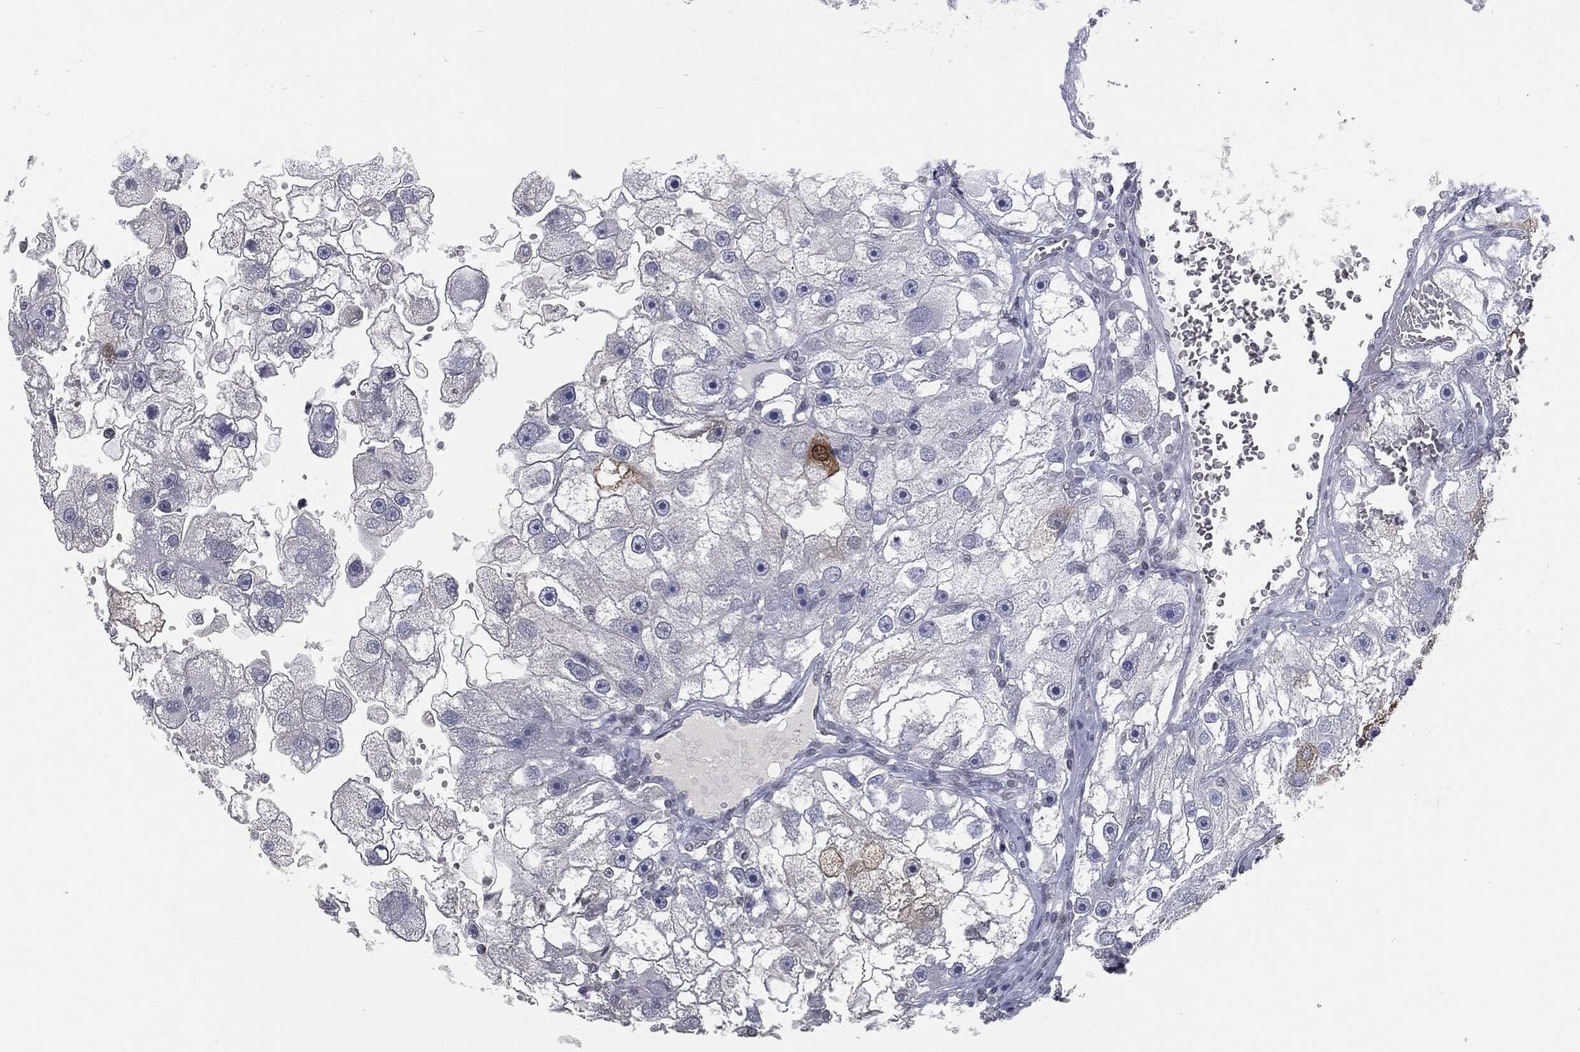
{"staining": {"intensity": "strong", "quantity": "<25%", "location": "cytoplasmic/membranous"}, "tissue": "renal cancer", "cell_type": "Tumor cells", "image_type": "cancer", "snomed": [{"axis": "morphology", "description": "Adenocarcinoma, NOS"}, {"axis": "topography", "description": "Kidney"}], "caption": "Protein expression analysis of human adenocarcinoma (renal) reveals strong cytoplasmic/membranous expression in approximately <25% of tumor cells. The staining was performed using DAB (3,3'-diaminobenzidine) to visualize the protein expression in brown, while the nuclei were stained in blue with hematoxylin (Magnification: 20x).", "gene": "ALDOB", "patient": {"sex": "male", "age": 63}}